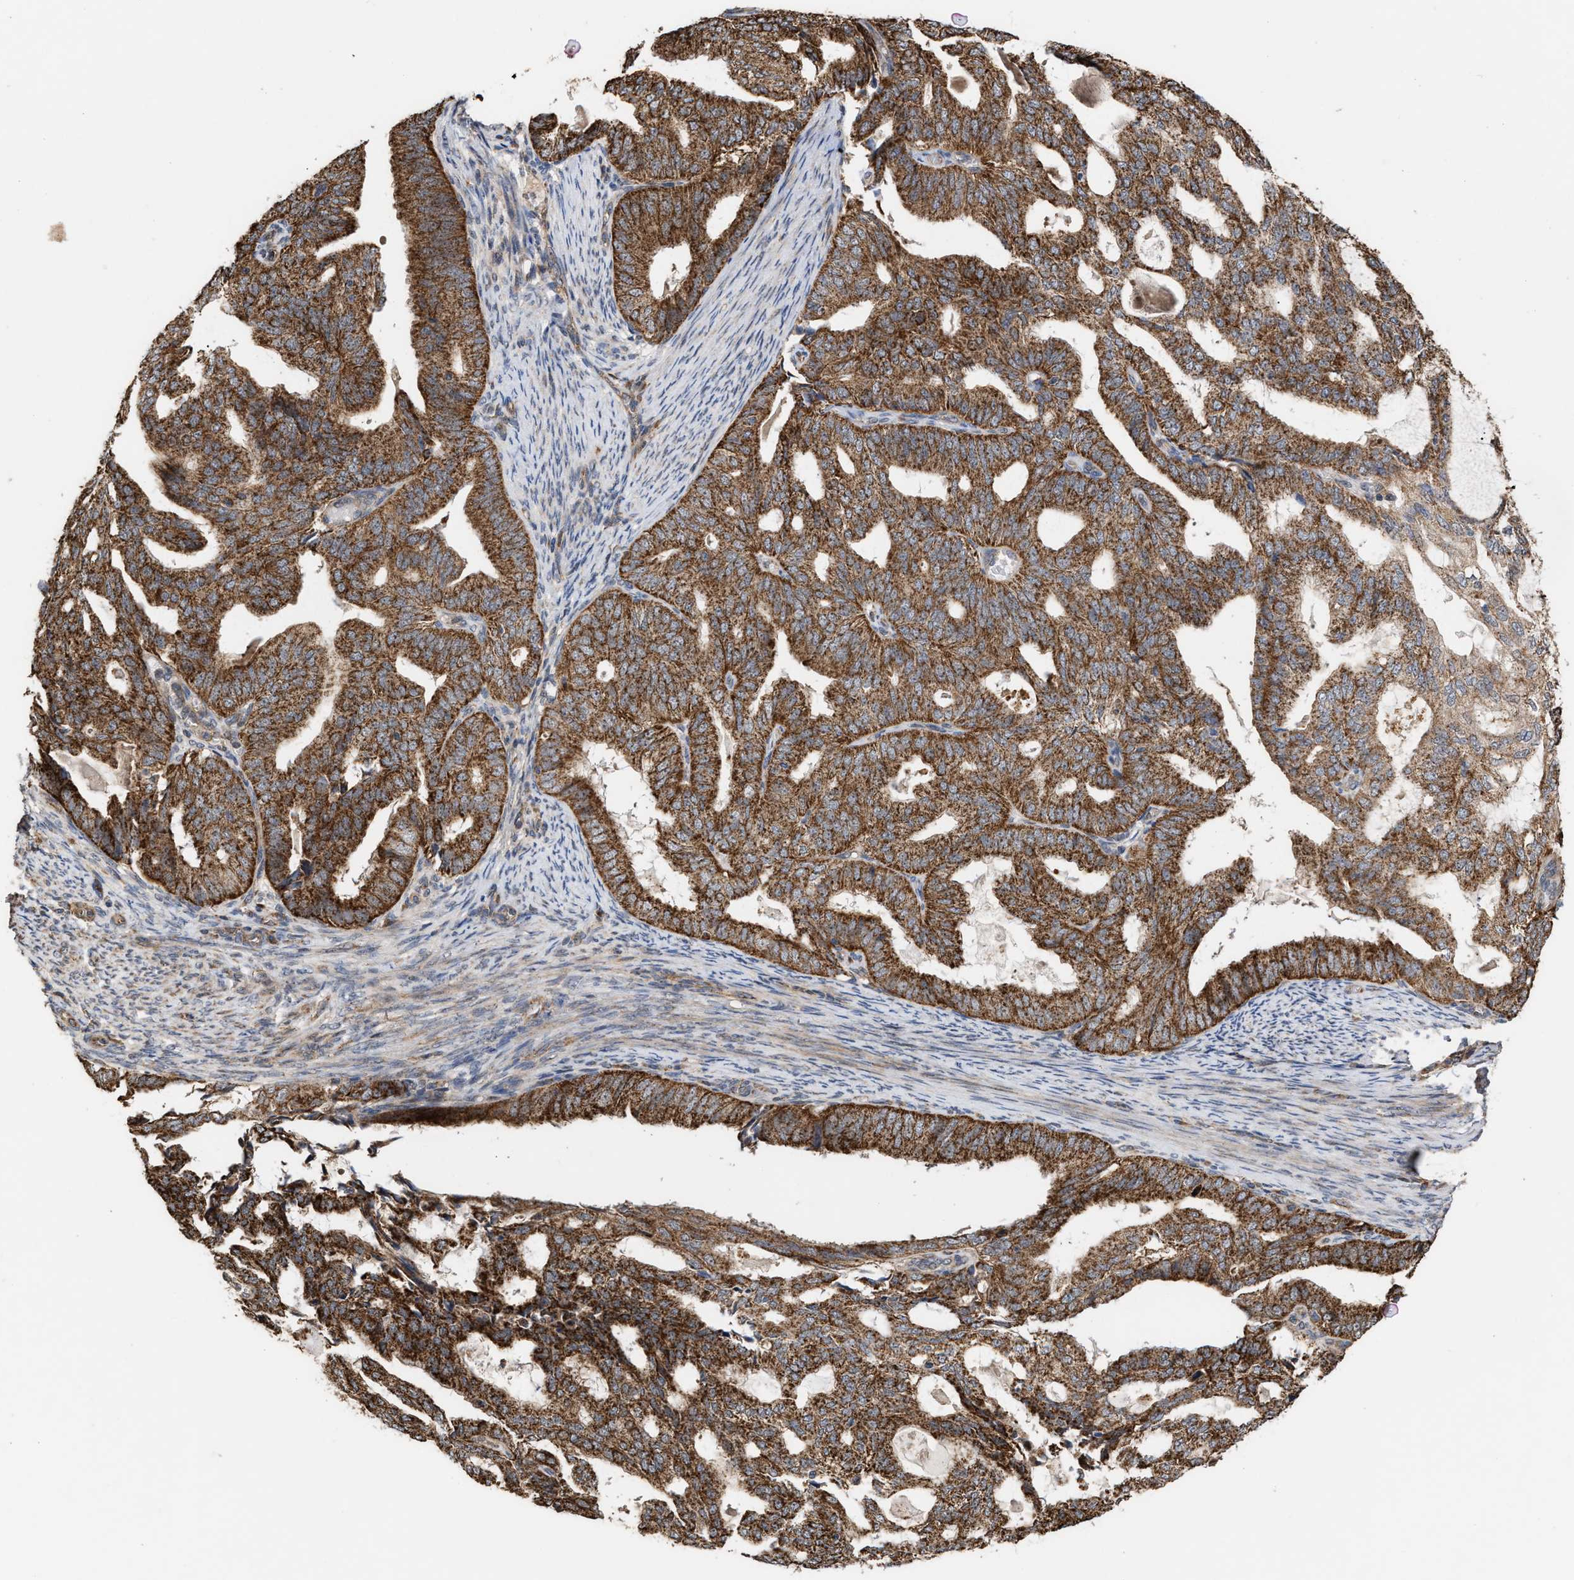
{"staining": {"intensity": "strong", "quantity": ">75%", "location": "cytoplasmic/membranous"}, "tissue": "endometrial cancer", "cell_type": "Tumor cells", "image_type": "cancer", "snomed": [{"axis": "morphology", "description": "Adenocarcinoma, NOS"}, {"axis": "topography", "description": "Endometrium"}], "caption": "Endometrial cancer stained with a brown dye exhibits strong cytoplasmic/membranous positive positivity in approximately >75% of tumor cells.", "gene": "EXOSC2", "patient": {"sex": "female", "age": 58}}